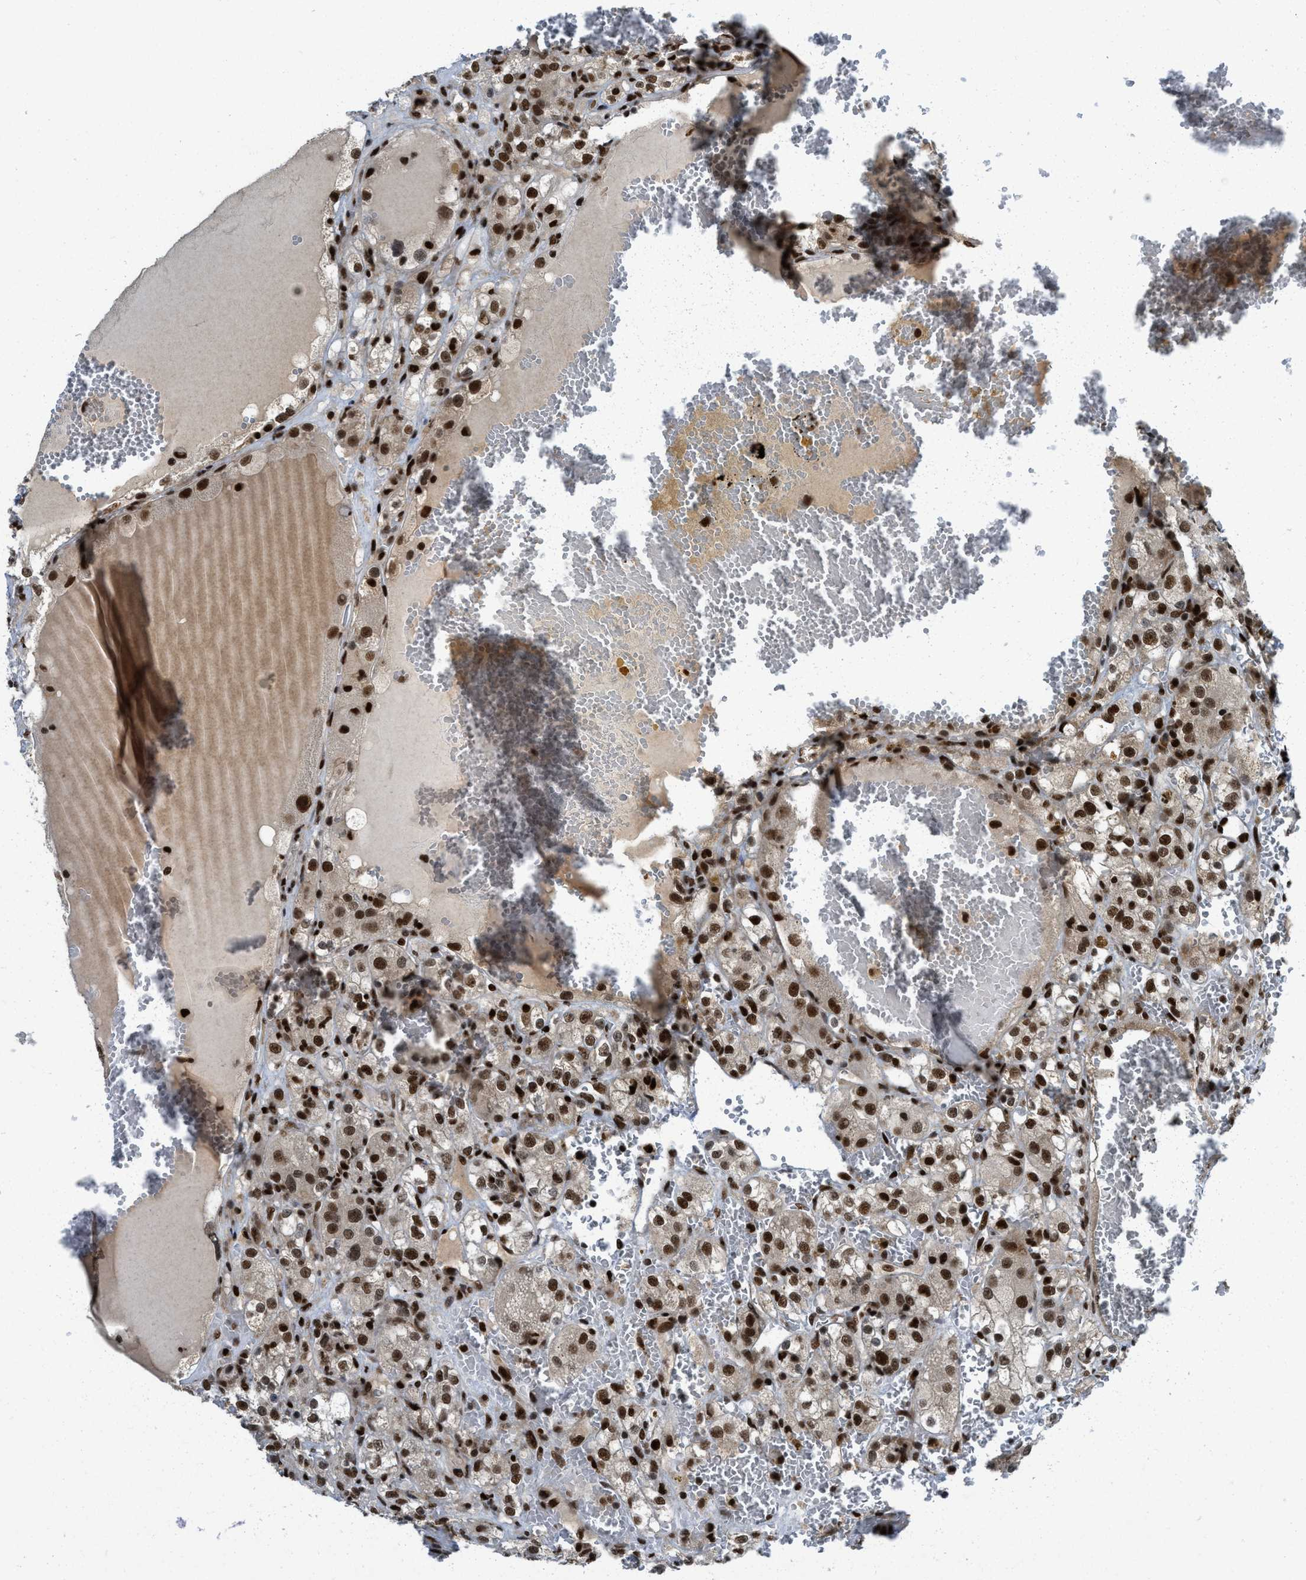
{"staining": {"intensity": "strong", "quantity": ">75%", "location": "nuclear"}, "tissue": "renal cancer", "cell_type": "Tumor cells", "image_type": "cancer", "snomed": [{"axis": "morphology", "description": "Normal tissue, NOS"}, {"axis": "morphology", "description": "Adenocarcinoma, NOS"}, {"axis": "topography", "description": "Kidney"}], "caption": "This is an image of IHC staining of renal cancer, which shows strong staining in the nuclear of tumor cells.", "gene": "RFX5", "patient": {"sex": "male", "age": 61}}